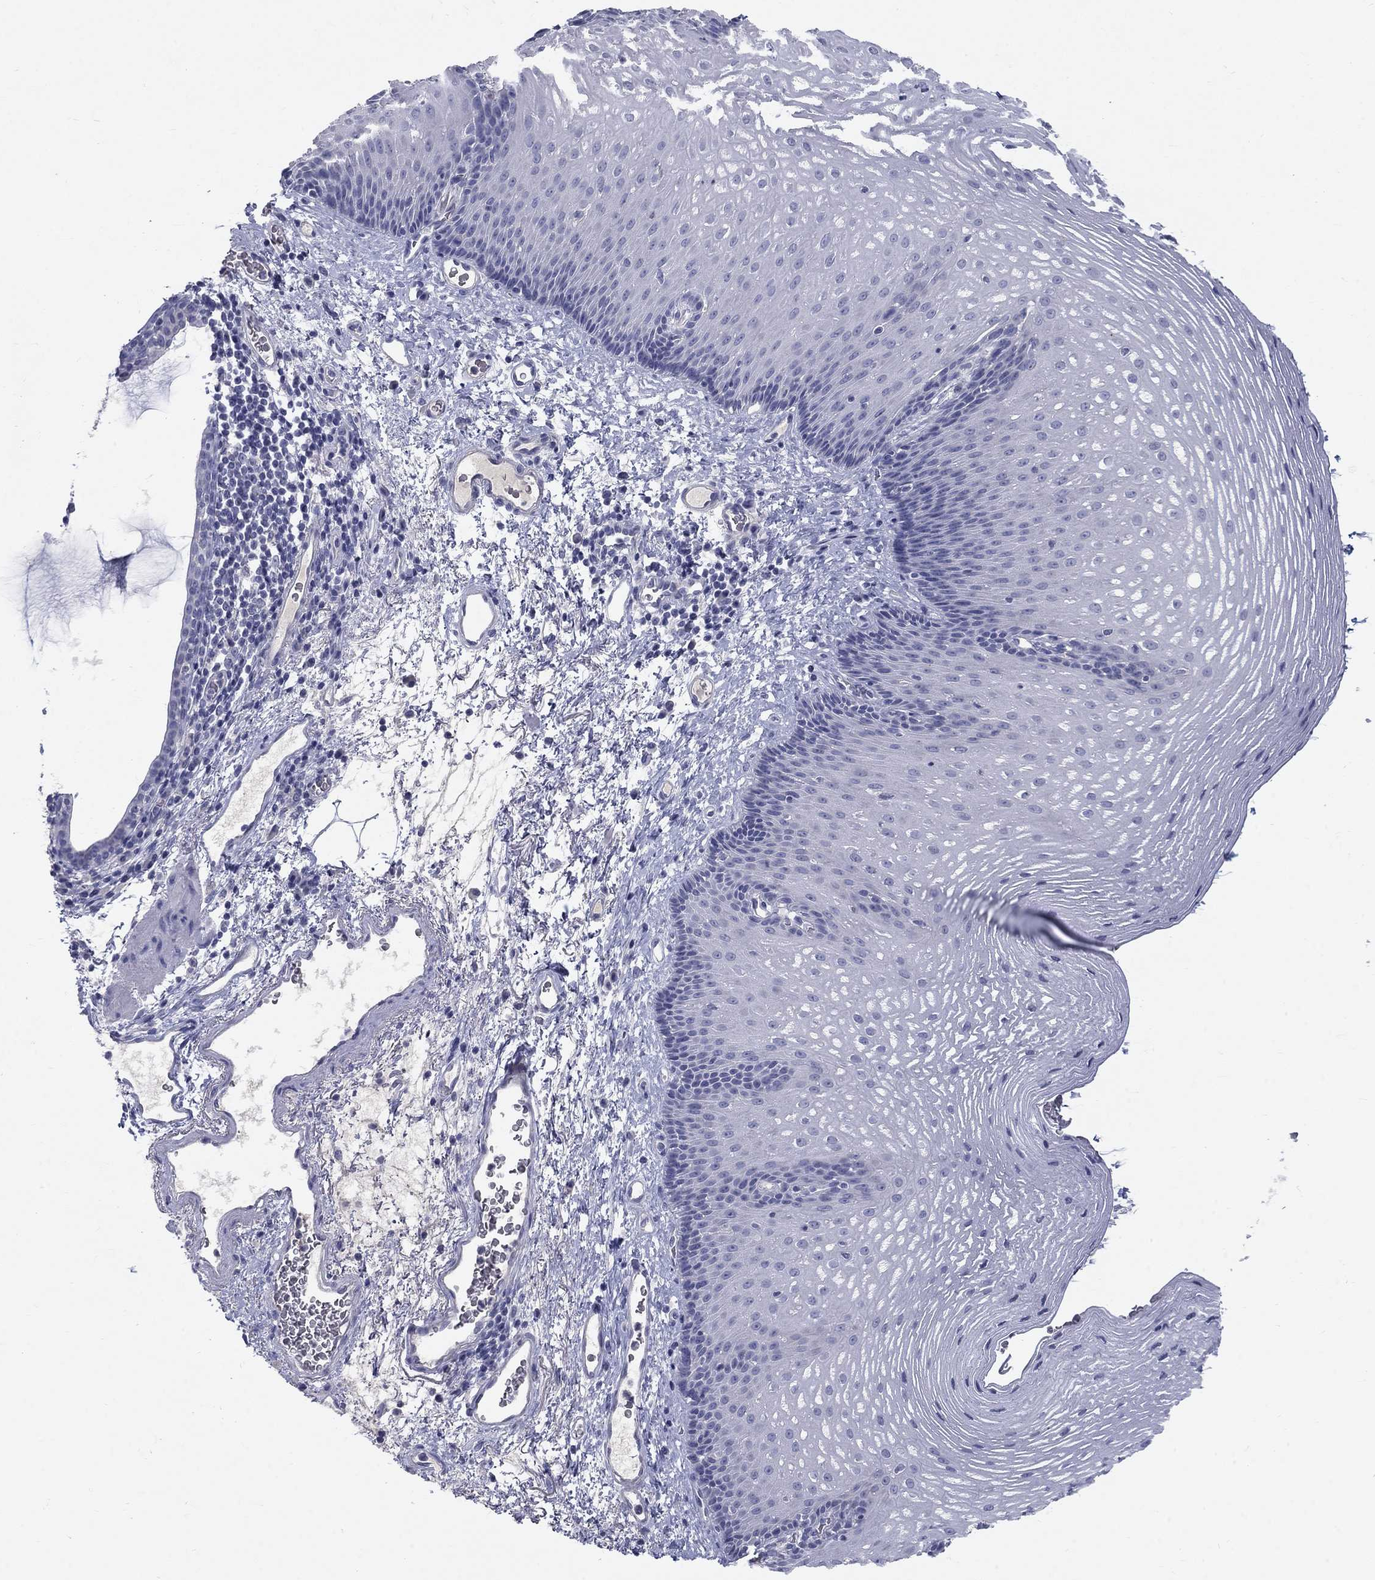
{"staining": {"intensity": "negative", "quantity": "none", "location": "none"}, "tissue": "esophagus", "cell_type": "Squamous epithelial cells", "image_type": "normal", "snomed": [{"axis": "morphology", "description": "Normal tissue, NOS"}, {"axis": "topography", "description": "Esophagus"}], "caption": "An IHC histopathology image of benign esophagus is shown. There is no staining in squamous epithelial cells of esophagus.", "gene": "PTH1R", "patient": {"sex": "male", "age": 76}}